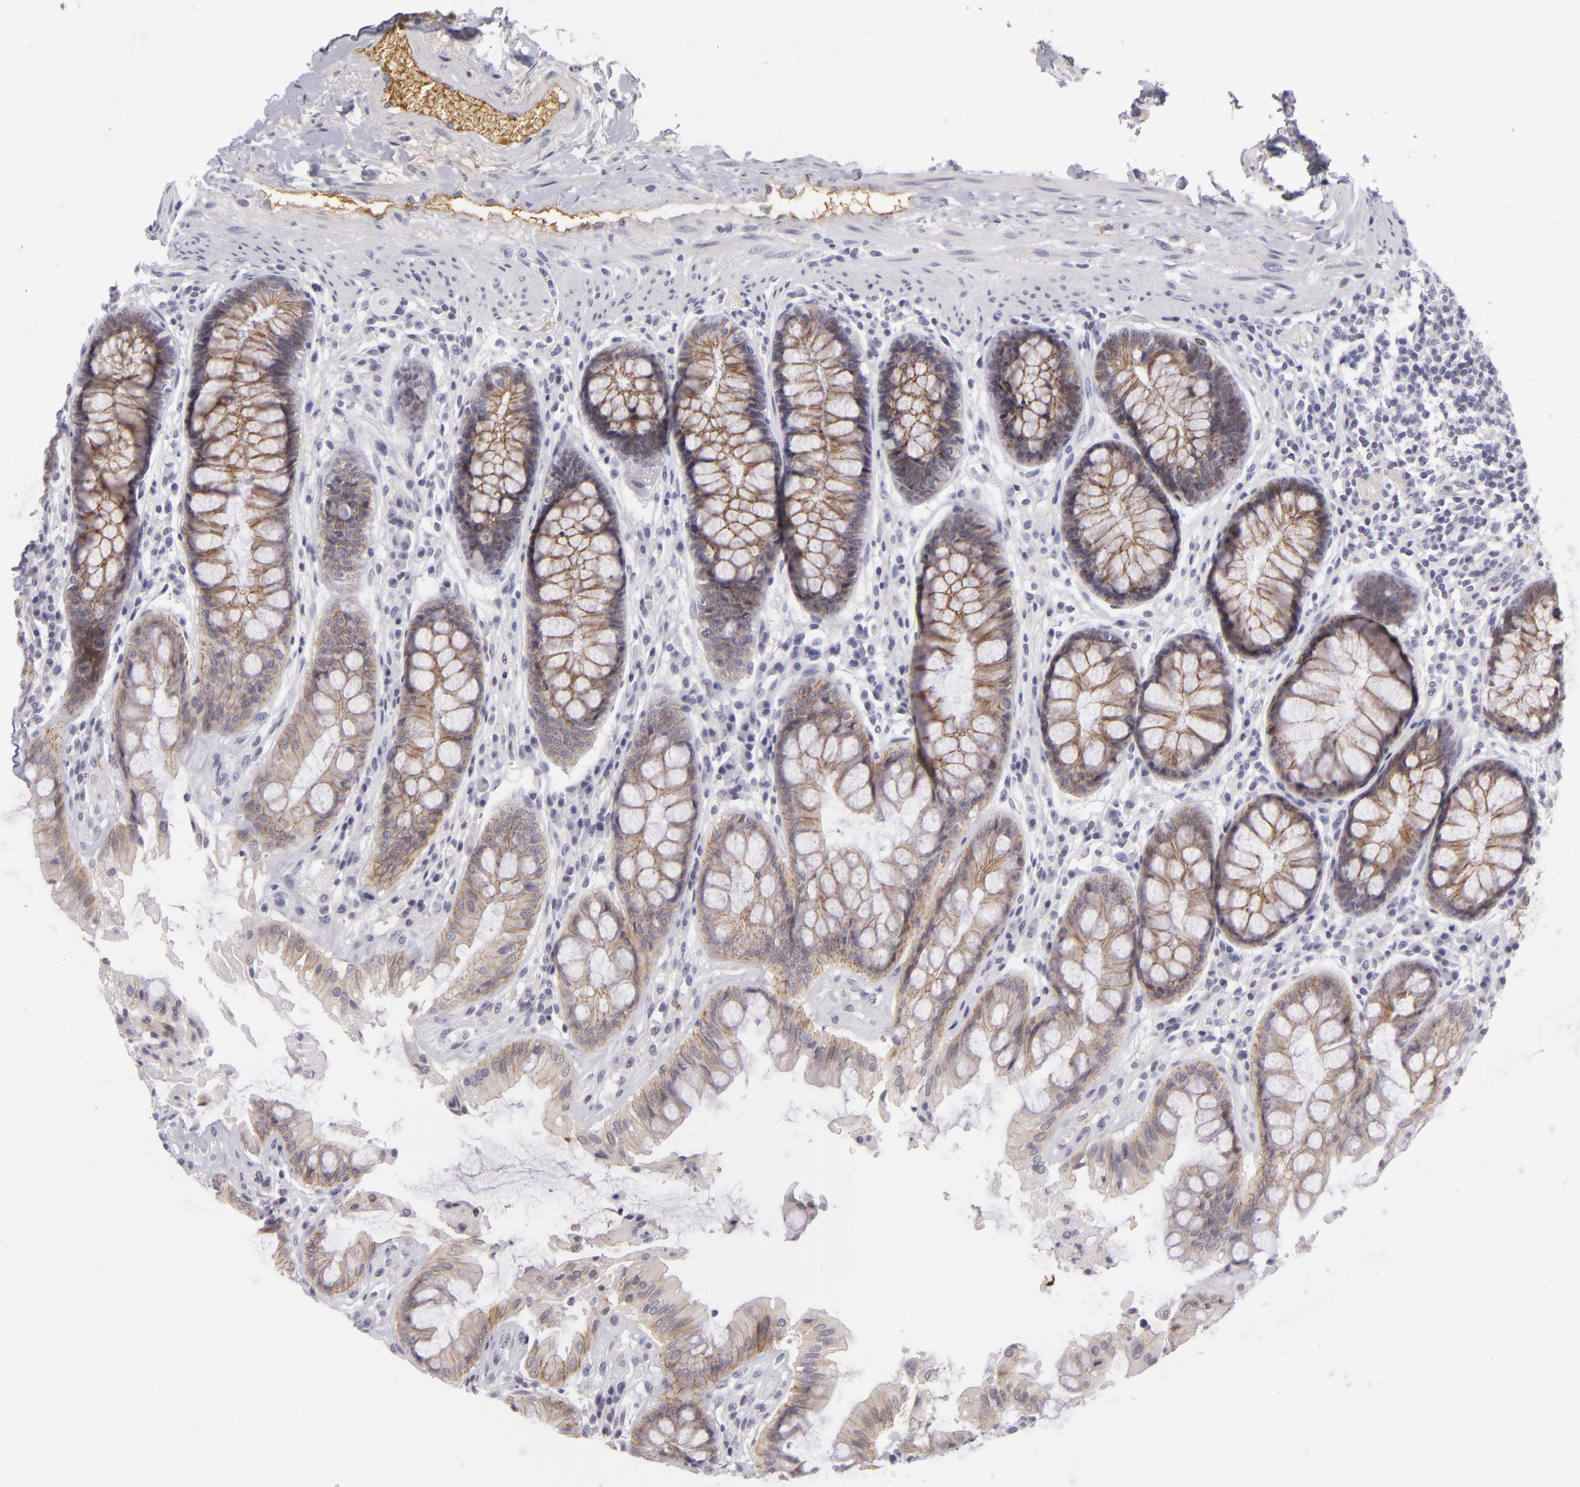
{"staining": {"intensity": "moderate", "quantity": "25%-75%", "location": "cytoplasmic/membranous"}, "tissue": "rectum", "cell_type": "Glandular cells", "image_type": "normal", "snomed": [{"axis": "morphology", "description": "Normal tissue, NOS"}, {"axis": "topography", "description": "Rectum"}], "caption": "A brown stain highlights moderate cytoplasmic/membranous staining of a protein in glandular cells of benign human rectum.", "gene": "CTNNB1", "patient": {"sex": "female", "age": 46}}